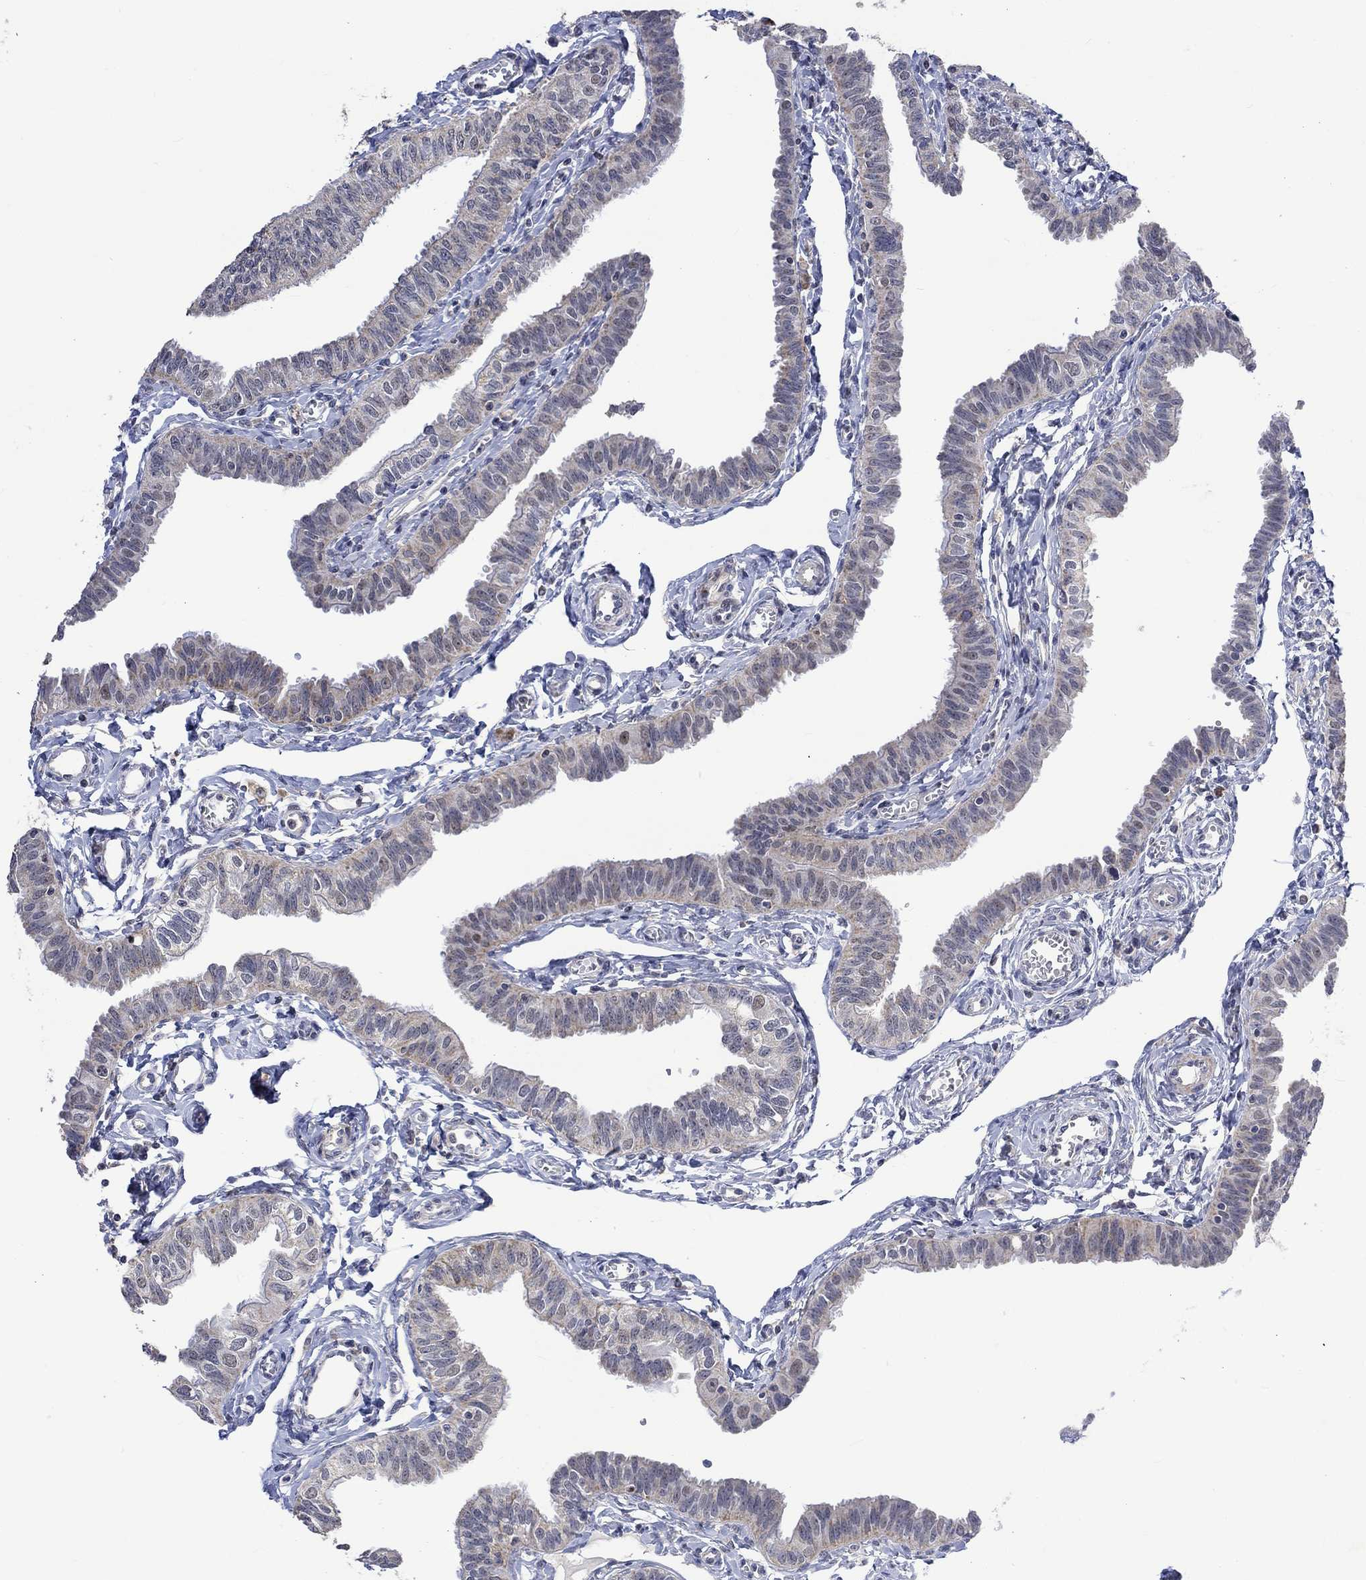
{"staining": {"intensity": "negative", "quantity": "none", "location": "none"}, "tissue": "fallopian tube", "cell_type": "Glandular cells", "image_type": "normal", "snomed": [{"axis": "morphology", "description": "Normal tissue, NOS"}, {"axis": "topography", "description": "Fallopian tube"}], "caption": "The immunohistochemistry micrograph has no significant expression in glandular cells of fallopian tube.", "gene": "SLC48A1", "patient": {"sex": "female", "age": 54}}